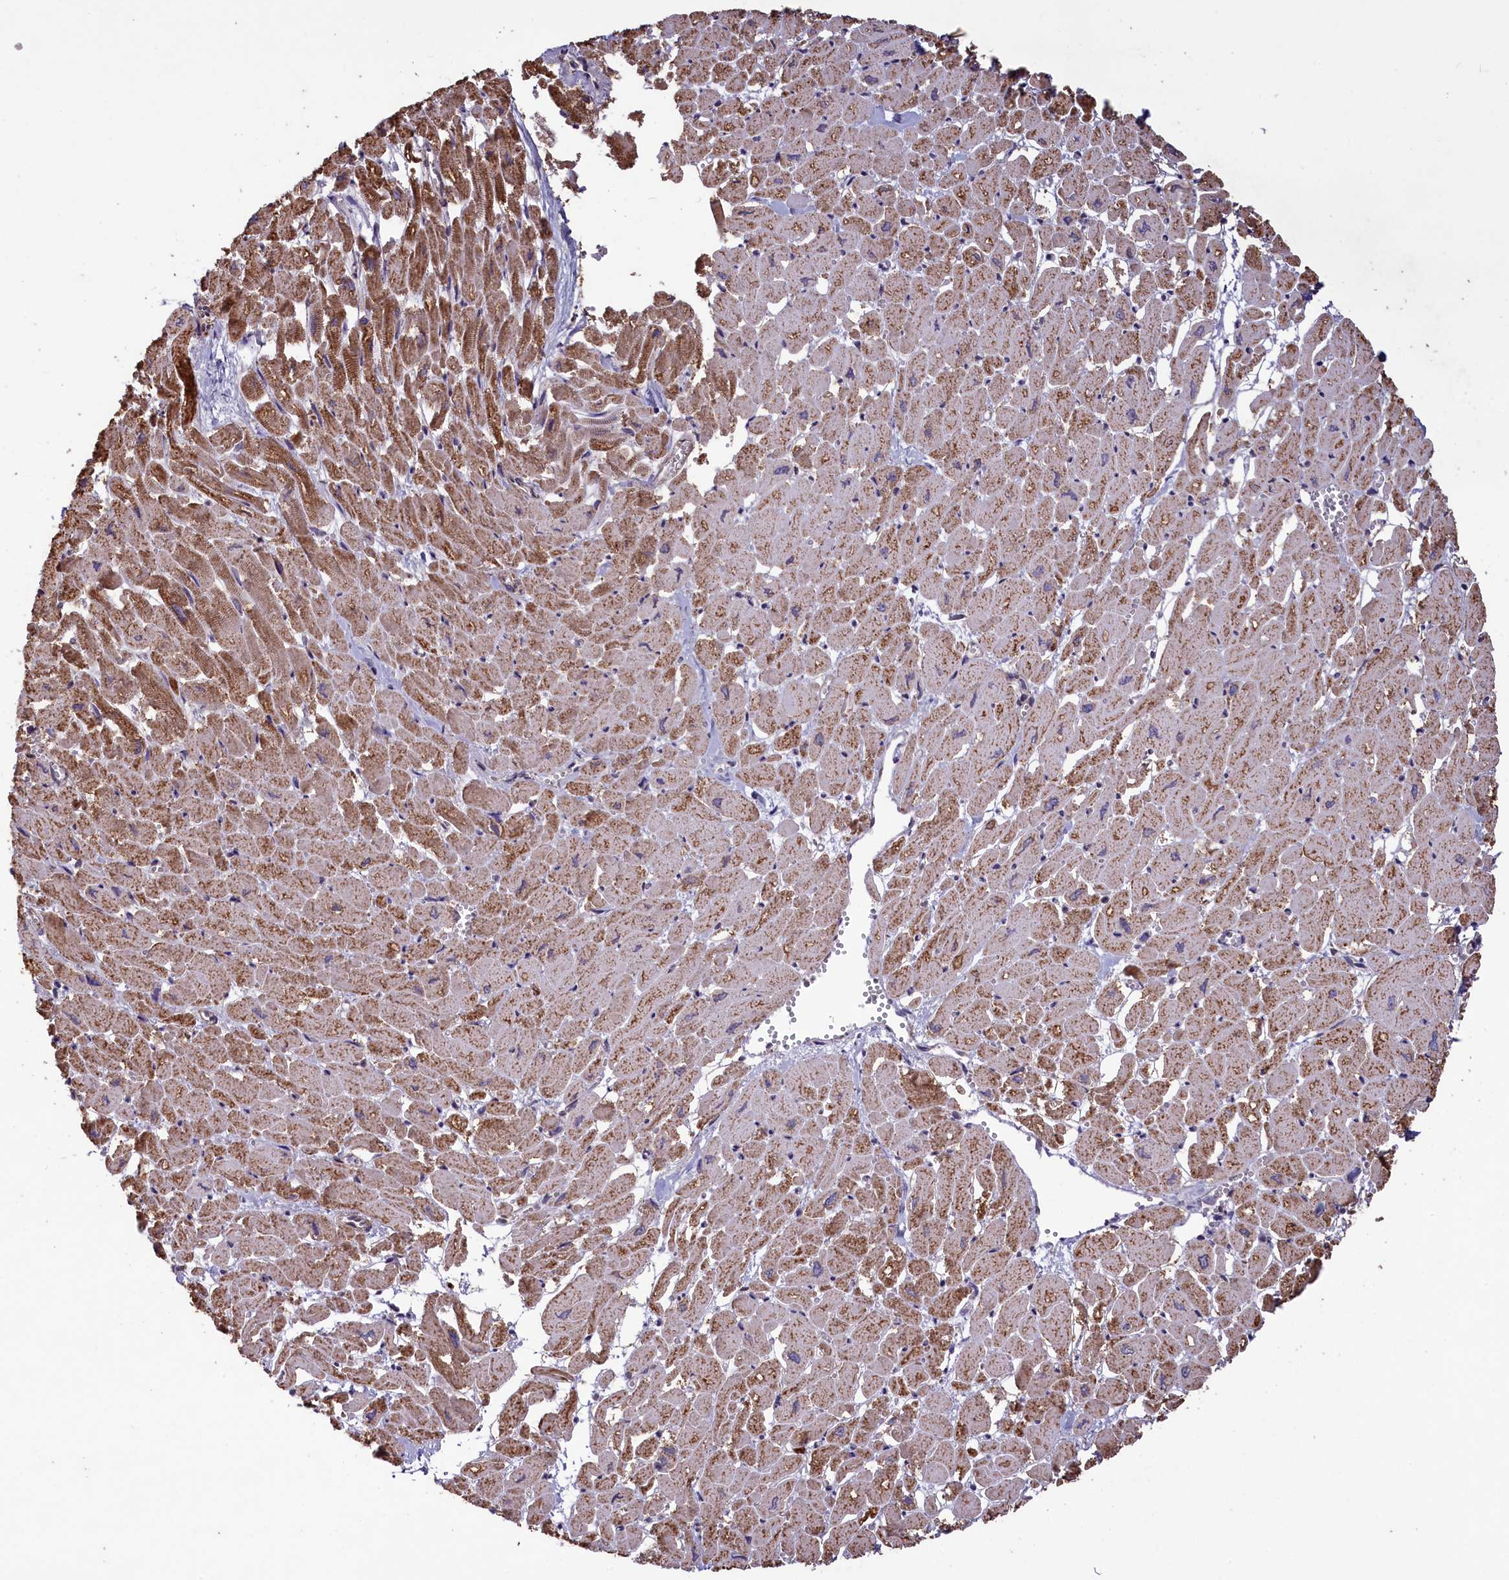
{"staining": {"intensity": "strong", "quantity": "25%-75%", "location": "cytoplasmic/membranous"}, "tissue": "heart muscle", "cell_type": "Cardiomyocytes", "image_type": "normal", "snomed": [{"axis": "morphology", "description": "Normal tissue, NOS"}, {"axis": "topography", "description": "Heart"}], "caption": "IHC (DAB (3,3'-diaminobenzidine)) staining of normal heart muscle exhibits strong cytoplasmic/membranous protein expression in about 25%-75% of cardiomyocytes. The protein of interest is shown in brown color, while the nuclei are stained blue.", "gene": "ACAD8", "patient": {"sex": "male", "age": 54}}